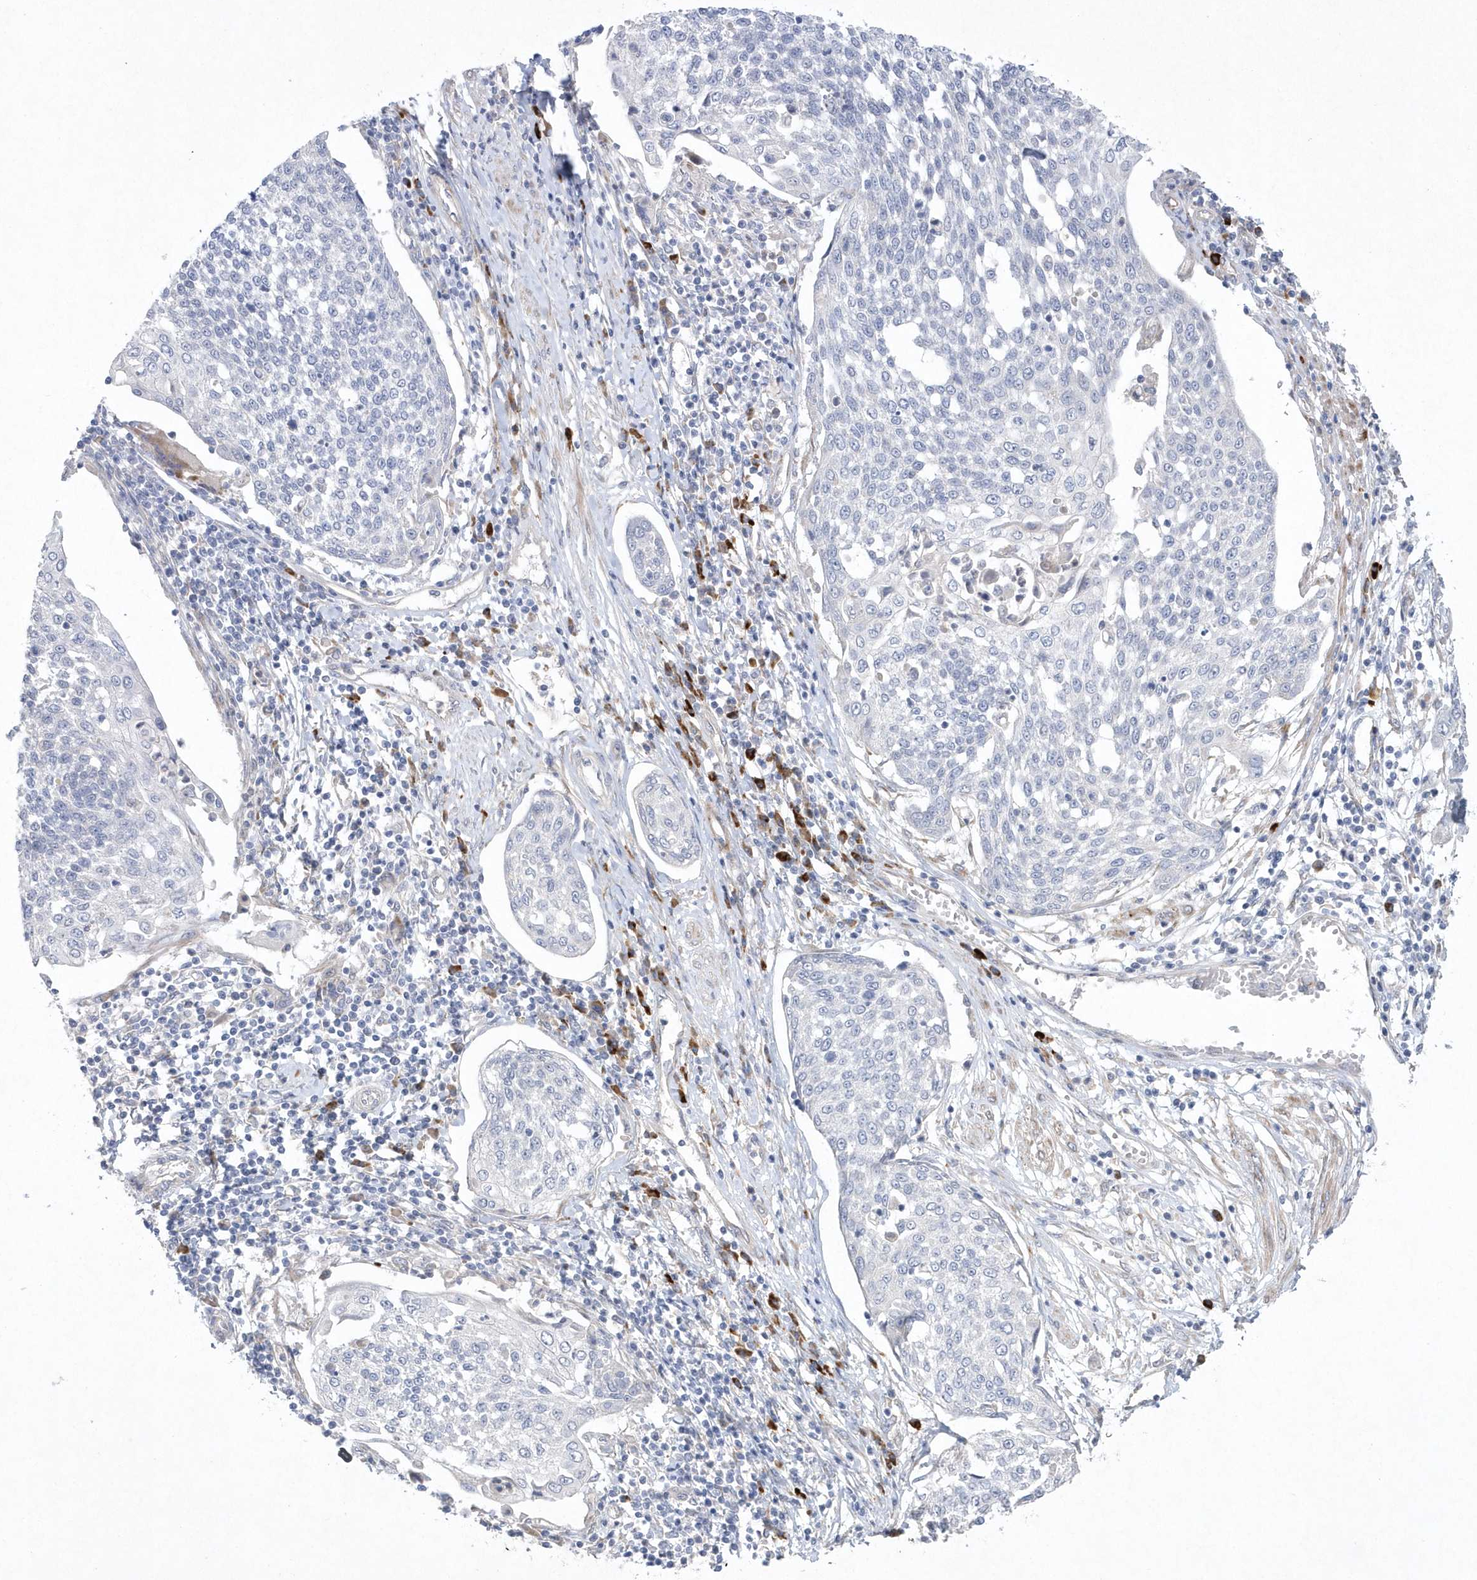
{"staining": {"intensity": "negative", "quantity": "none", "location": "none"}, "tissue": "cervical cancer", "cell_type": "Tumor cells", "image_type": "cancer", "snomed": [{"axis": "morphology", "description": "Squamous cell carcinoma, NOS"}, {"axis": "topography", "description": "Cervix"}], "caption": "IHC of cervical cancer (squamous cell carcinoma) exhibits no expression in tumor cells.", "gene": "TMEM132B", "patient": {"sex": "female", "age": 34}}